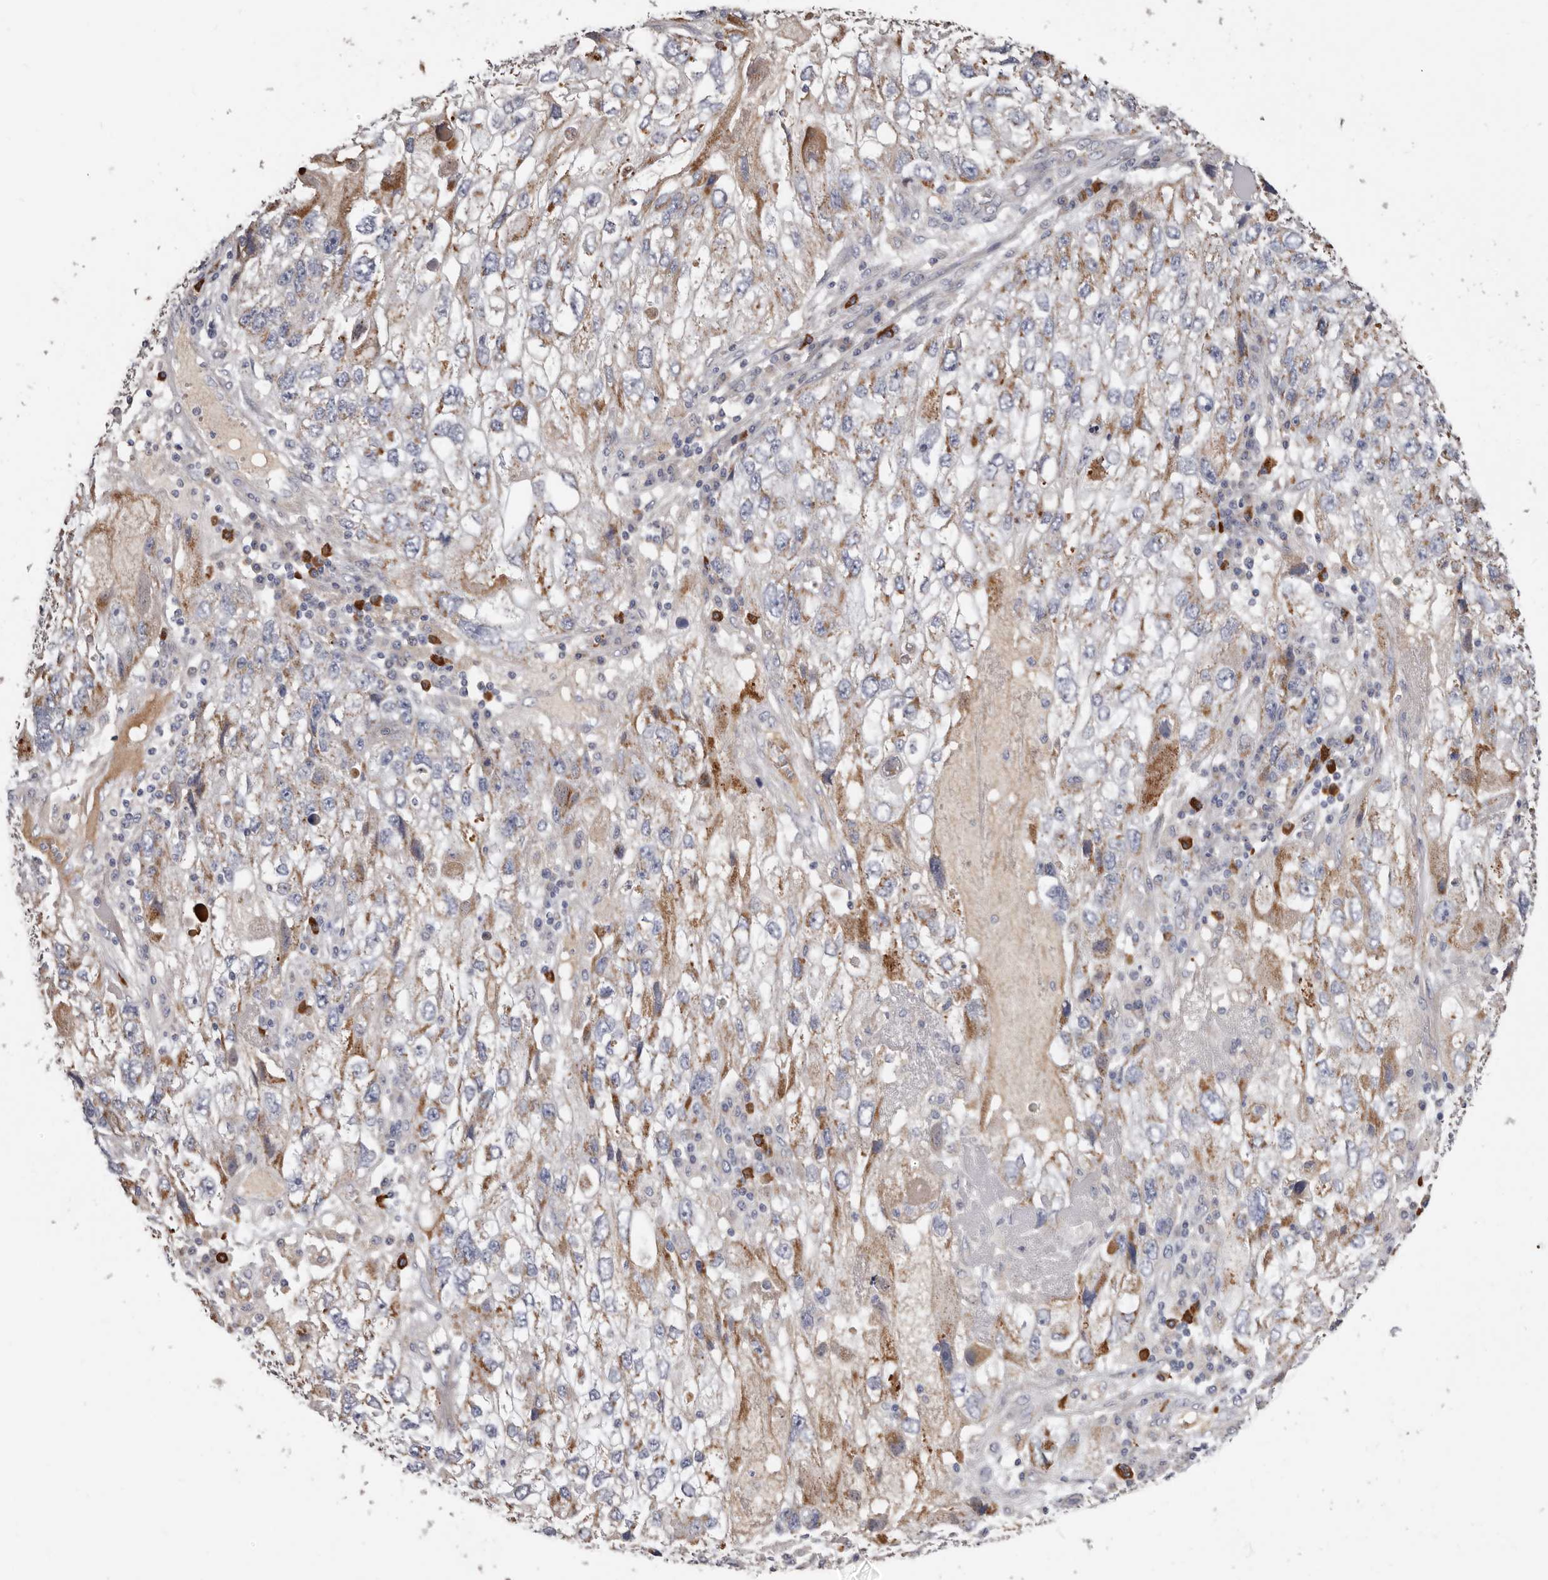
{"staining": {"intensity": "moderate", "quantity": "25%-75%", "location": "cytoplasmic/membranous"}, "tissue": "endometrial cancer", "cell_type": "Tumor cells", "image_type": "cancer", "snomed": [{"axis": "morphology", "description": "Adenocarcinoma, NOS"}, {"axis": "topography", "description": "Endometrium"}], "caption": "Immunohistochemistry (IHC) staining of endometrial adenocarcinoma, which reveals medium levels of moderate cytoplasmic/membranous positivity in about 25%-75% of tumor cells indicating moderate cytoplasmic/membranous protein positivity. The staining was performed using DAB (brown) for protein detection and nuclei were counterstained in hematoxylin (blue).", "gene": "SPTA1", "patient": {"sex": "female", "age": 49}}